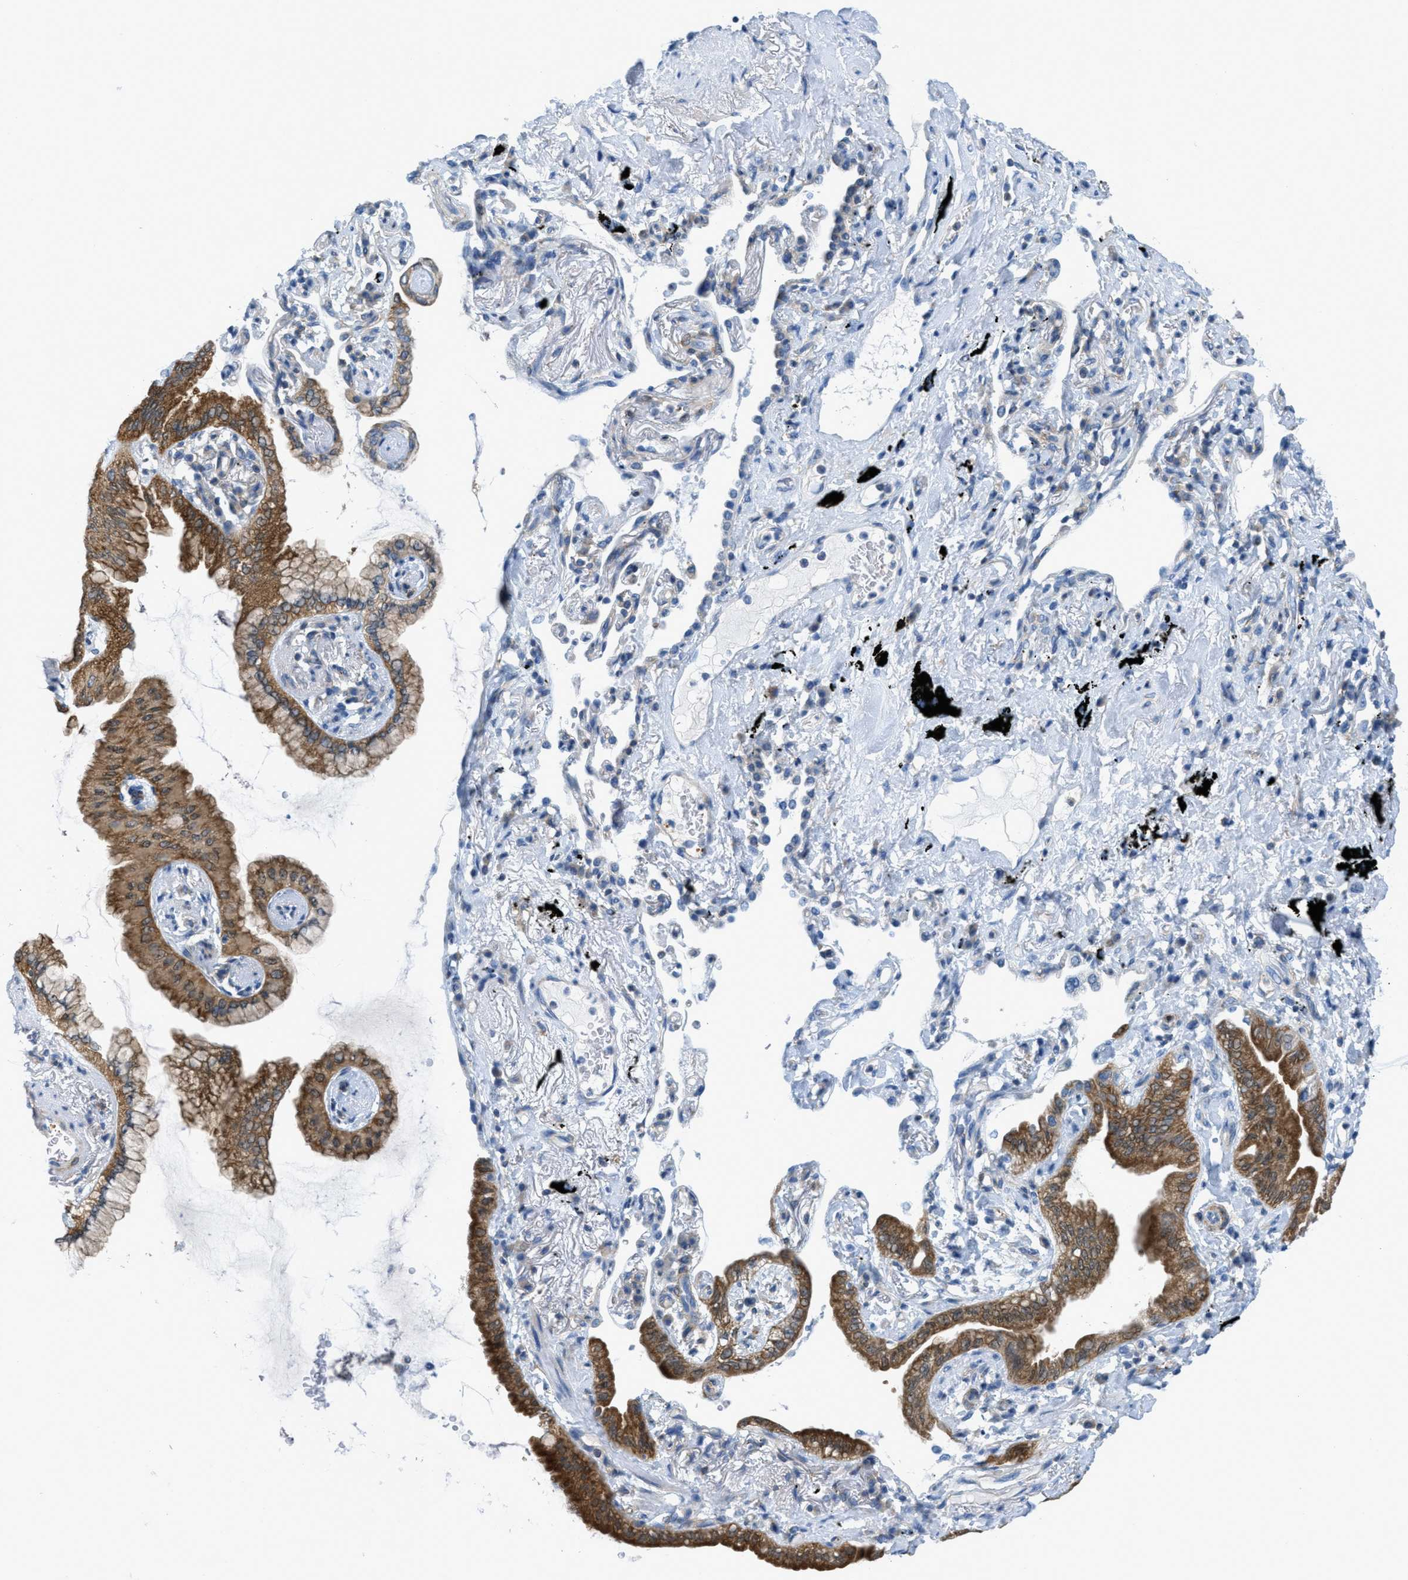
{"staining": {"intensity": "moderate", "quantity": "25%-75%", "location": "cytoplasmic/membranous"}, "tissue": "lung cancer", "cell_type": "Tumor cells", "image_type": "cancer", "snomed": [{"axis": "morphology", "description": "Adenocarcinoma, NOS"}, {"axis": "topography", "description": "Lung"}], "caption": "Immunohistochemistry (IHC) (DAB (3,3'-diaminobenzidine)) staining of human lung cancer (adenocarcinoma) demonstrates moderate cytoplasmic/membranous protein expression in about 25%-75% of tumor cells.", "gene": "MAPRE2", "patient": {"sex": "female", "age": 70}}